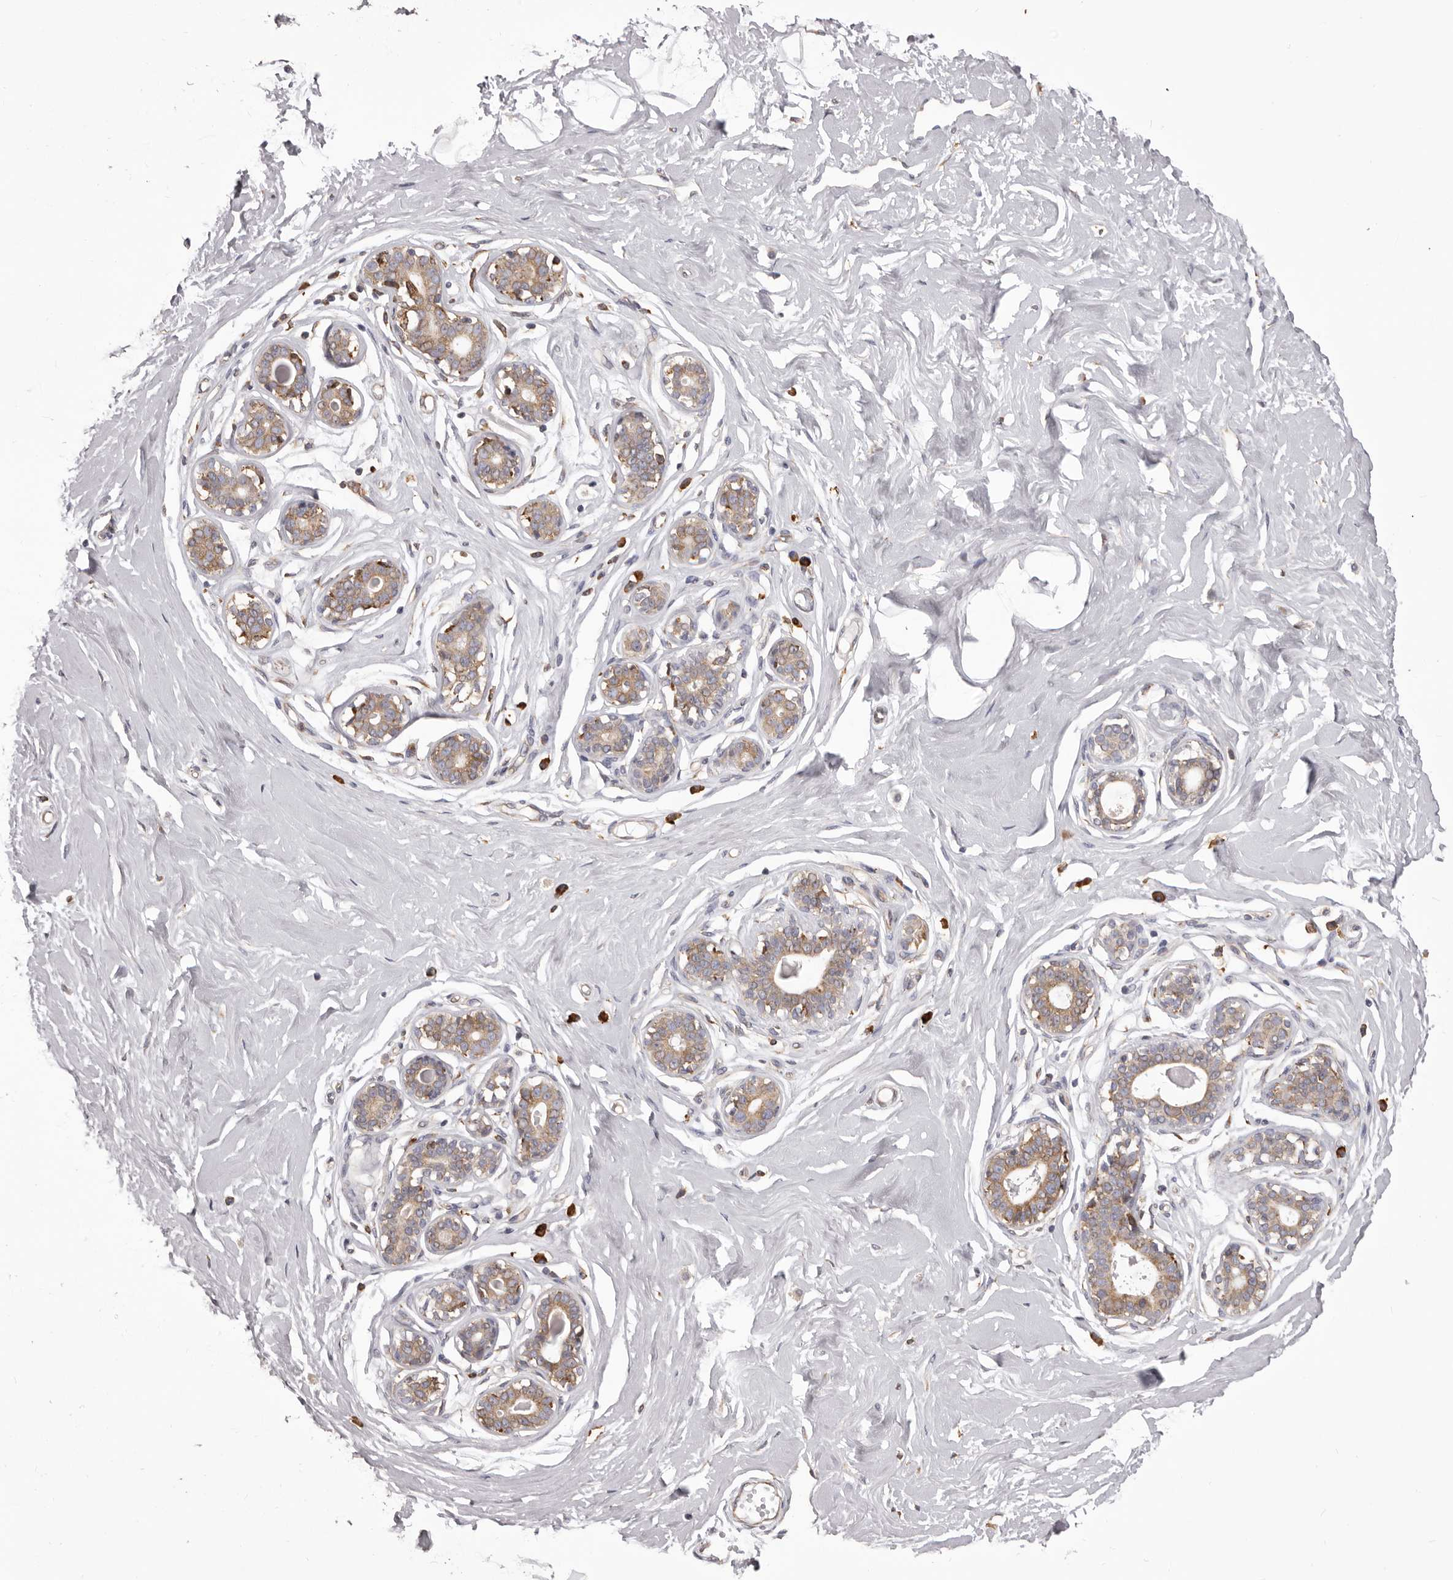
{"staining": {"intensity": "negative", "quantity": "none", "location": "none"}, "tissue": "breast", "cell_type": "Adipocytes", "image_type": "normal", "snomed": [{"axis": "morphology", "description": "Normal tissue, NOS"}, {"axis": "morphology", "description": "Adenoma, NOS"}, {"axis": "topography", "description": "Breast"}], "caption": "Immunohistochemistry (IHC) micrograph of benign human breast stained for a protein (brown), which displays no expression in adipocytes.", "gene": "QRSL1", "patient": {"sex": "female", "age": 23}}